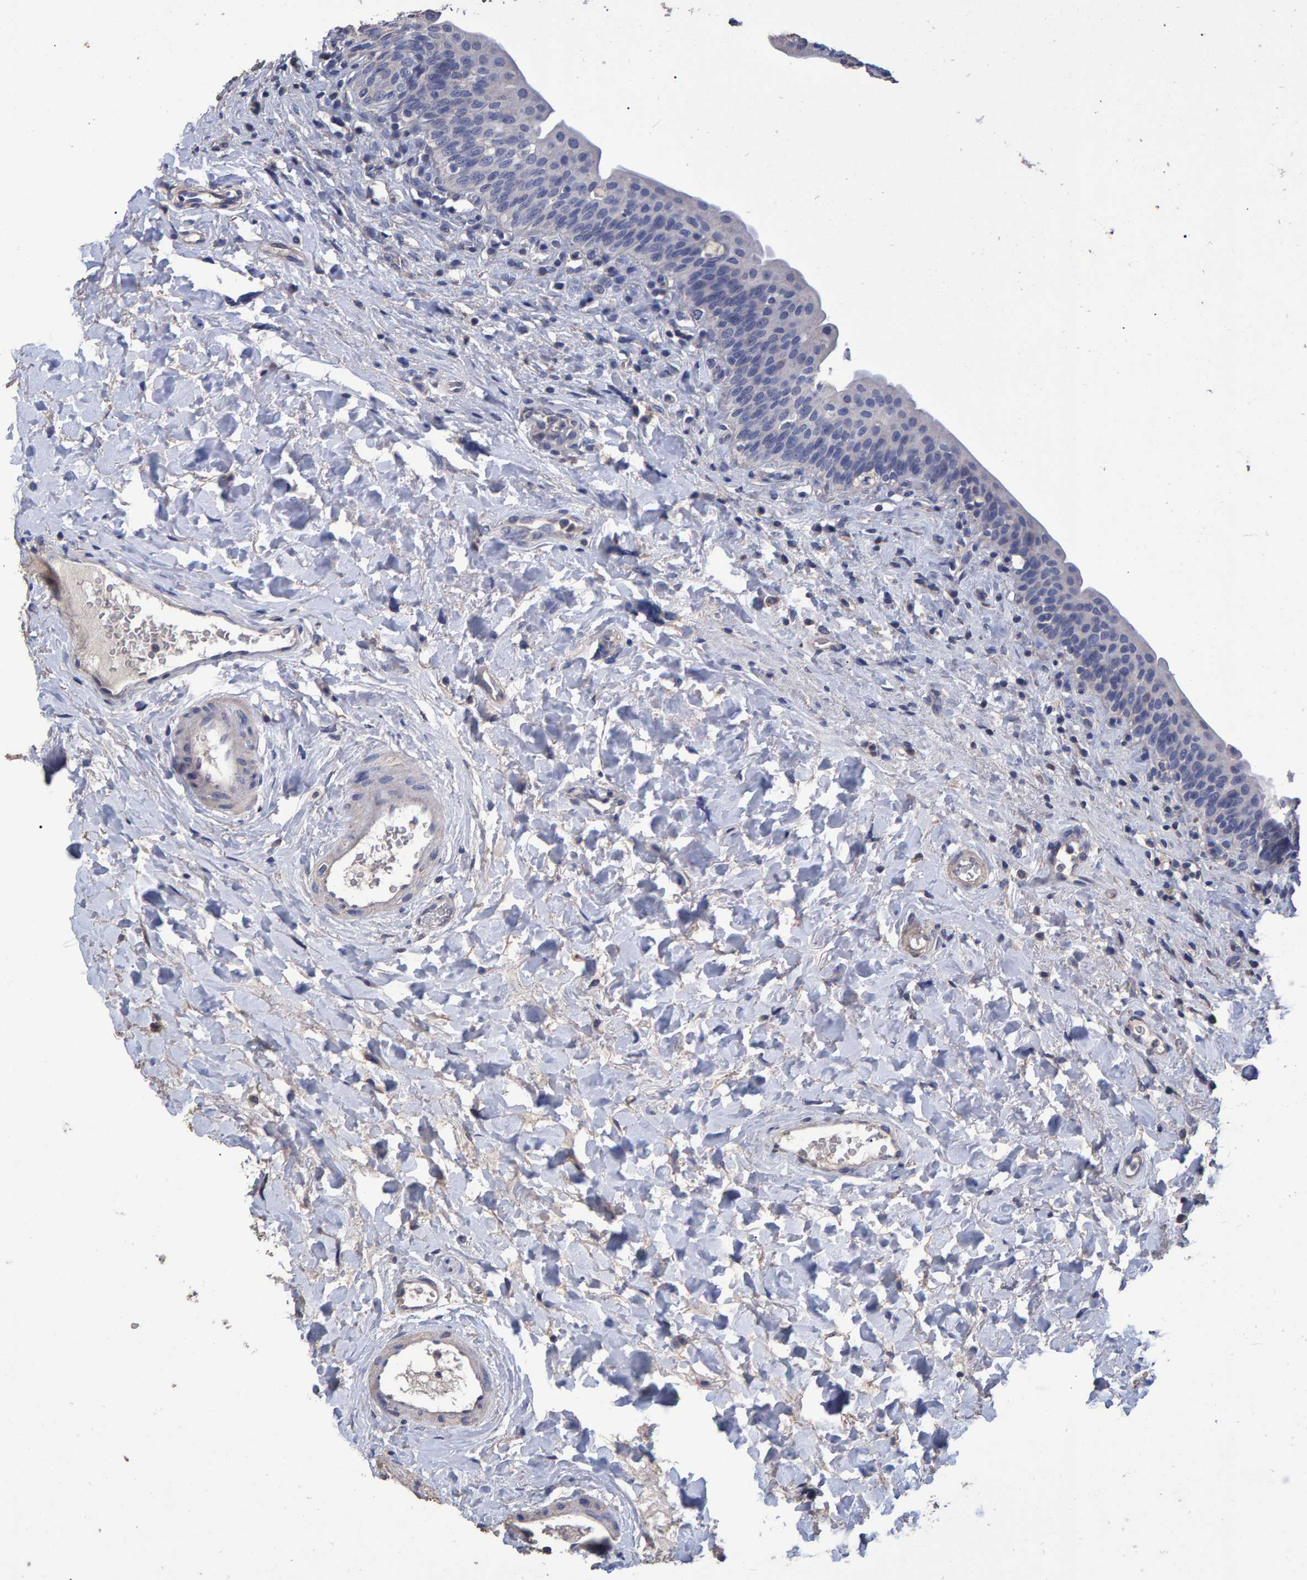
{"staining": {"intensity": "negative", "quantity": "none", "location": "none"}, "tissue": "urinary bladder", "cell_type": "Urothelial cells", "image_type": "normal", "snomed": [{"axis": "morphology", "description": "Normal tissue, NOS"}, {"axis": "topography", "description": "Urinary bladder"}], "caption": "Immunohistochemistry (IHC) image of unremarkable urinary bladder stained for a protein (brown), which shows no positivity in urothelial cells. (Stains: DAB IHC with hematoxylin counter stain, Microscopy: brightfield microscopy at high magnification).", "gene": "HEMGN", "patient": {"sex": "male", "age": 83}}